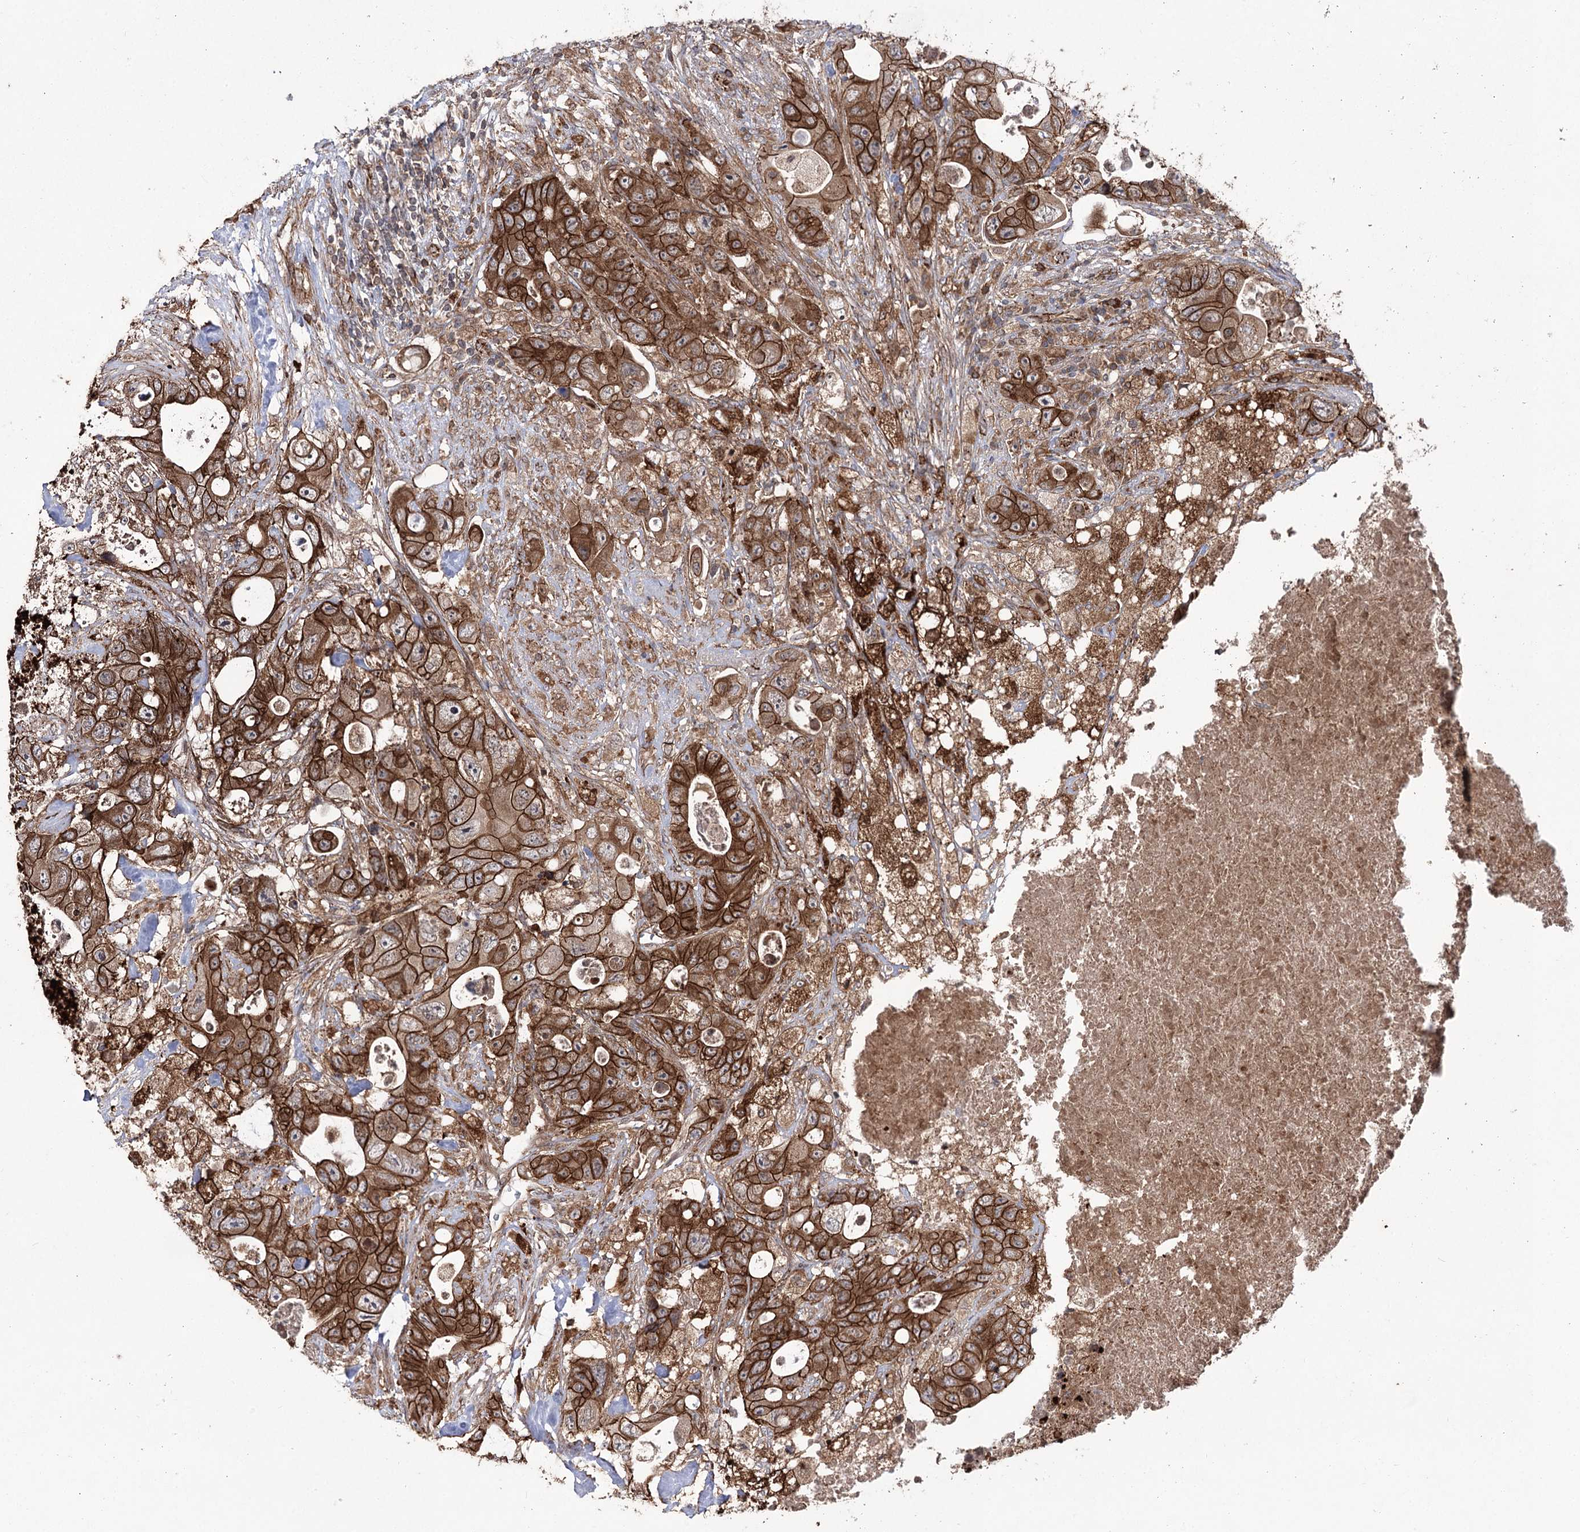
{"staining": {"intensity": "strong", "quantity": ">75%", "location": "cytoplasmic/membranous"}, "tissue": "colorectal cancer", "cell_type": "Tumor cells", "image_type": "cancer", "snomed": [{"axis": "morphology", "description": "Adenocarcinoma, NOS"}, {"axis": "topography", "description": "Colon"}], "caption": "Adenocarcinoma (colorectal) stained for a protein shows strong cytoplasmic/membranous positivity in tumor cells.", "gene": "DHX29", "patient": {"sex": "female", "age": 46}}